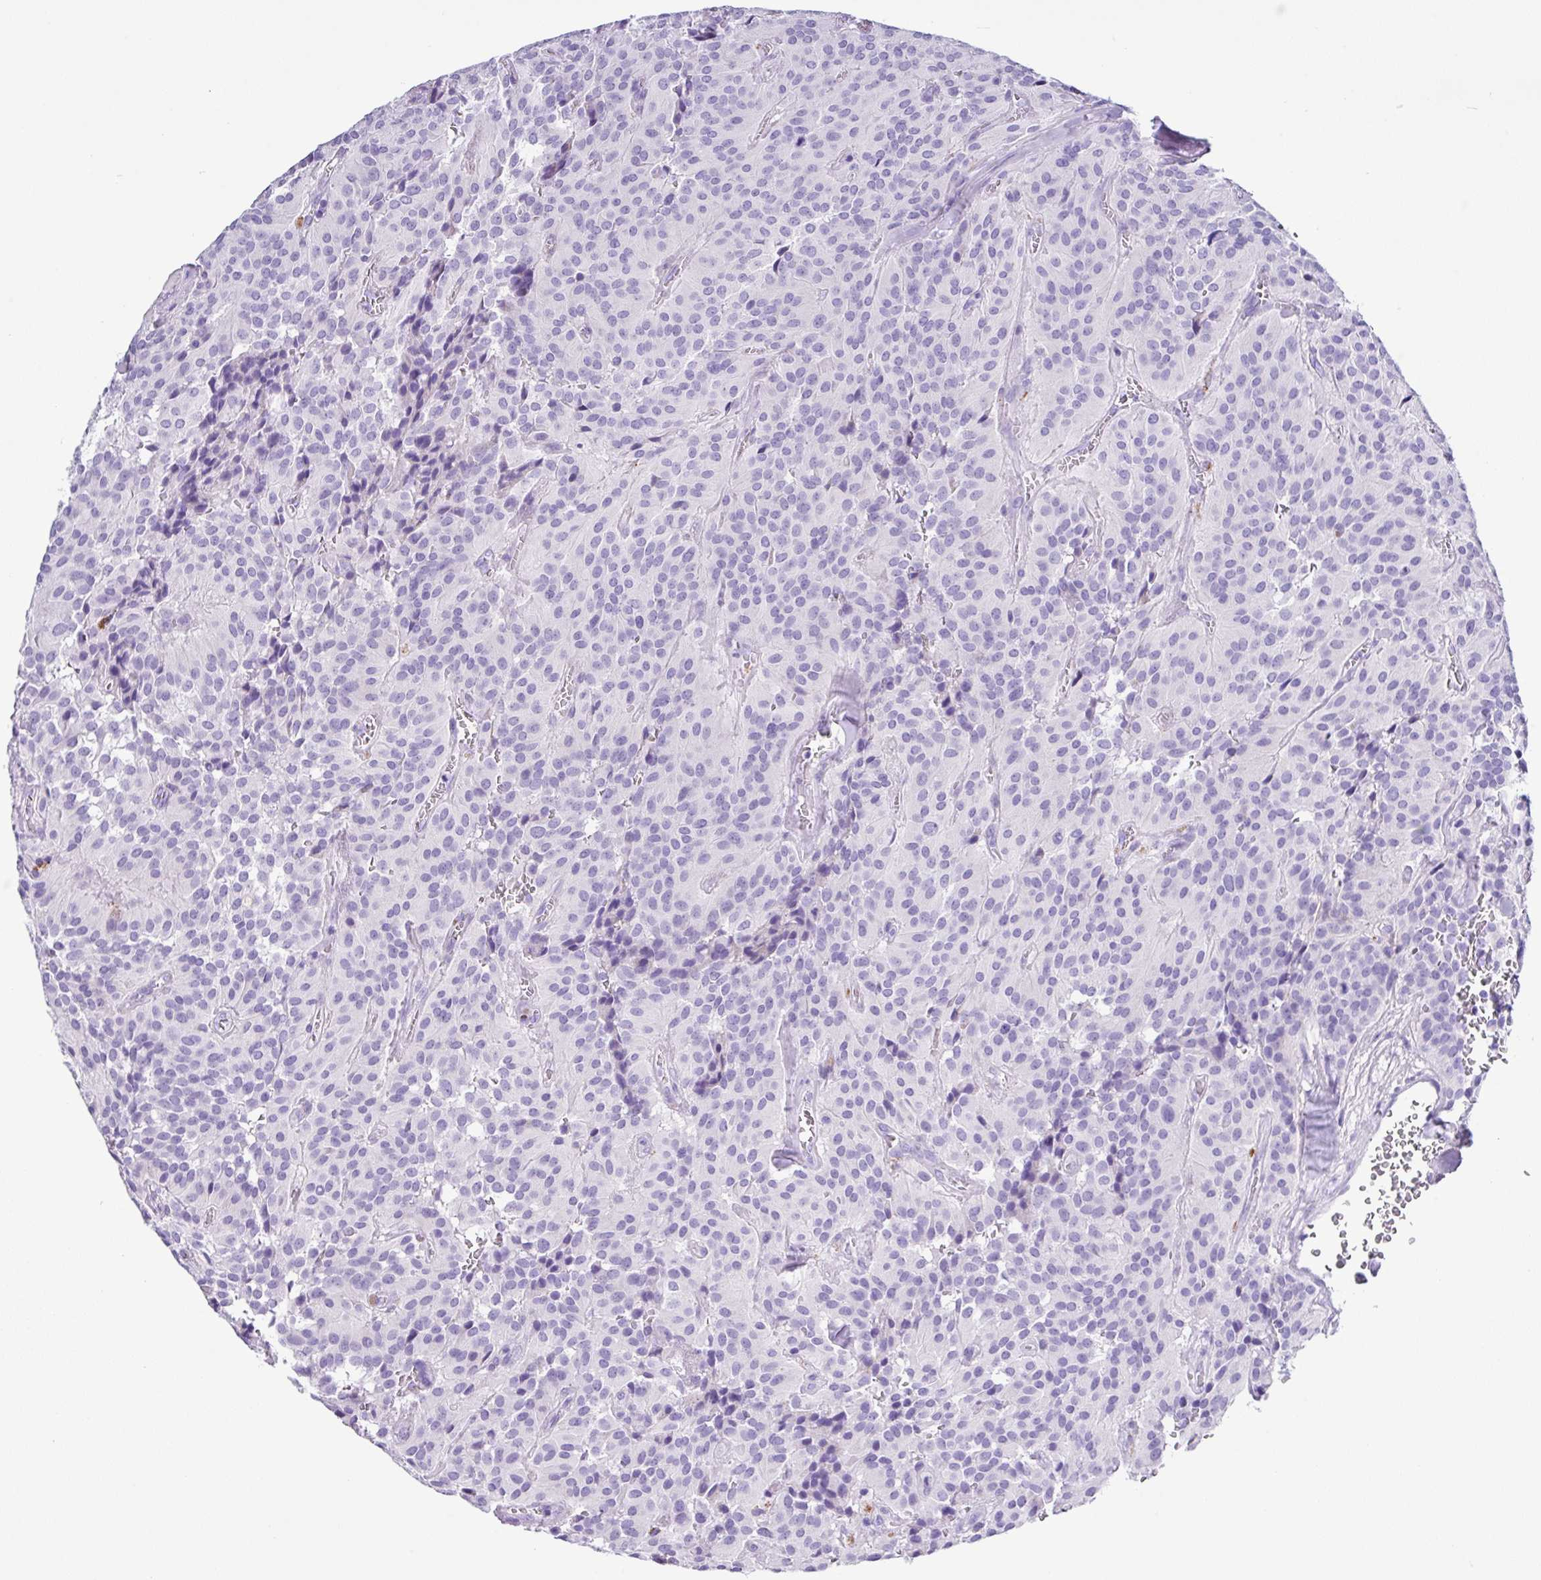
{"staining": {"intensity": "negative", "quantity": "none", "location": "none"}, "tissue": "glioma", "cell_type": "Tumor cells", "image_type": "cancer", "snomed": [{"axis": "morphology", "description": "Glioma, malignant, Low grade"}, {"axis": "topography", "description": "Brain"}], "caption": "This is an immunohistochemistry (IHC) micrograph of human malignant glioma (low-grade). There is no positivity in tumor cells.", "gene": "ZG16", "patient": {"sex": "male", "age": 42}}